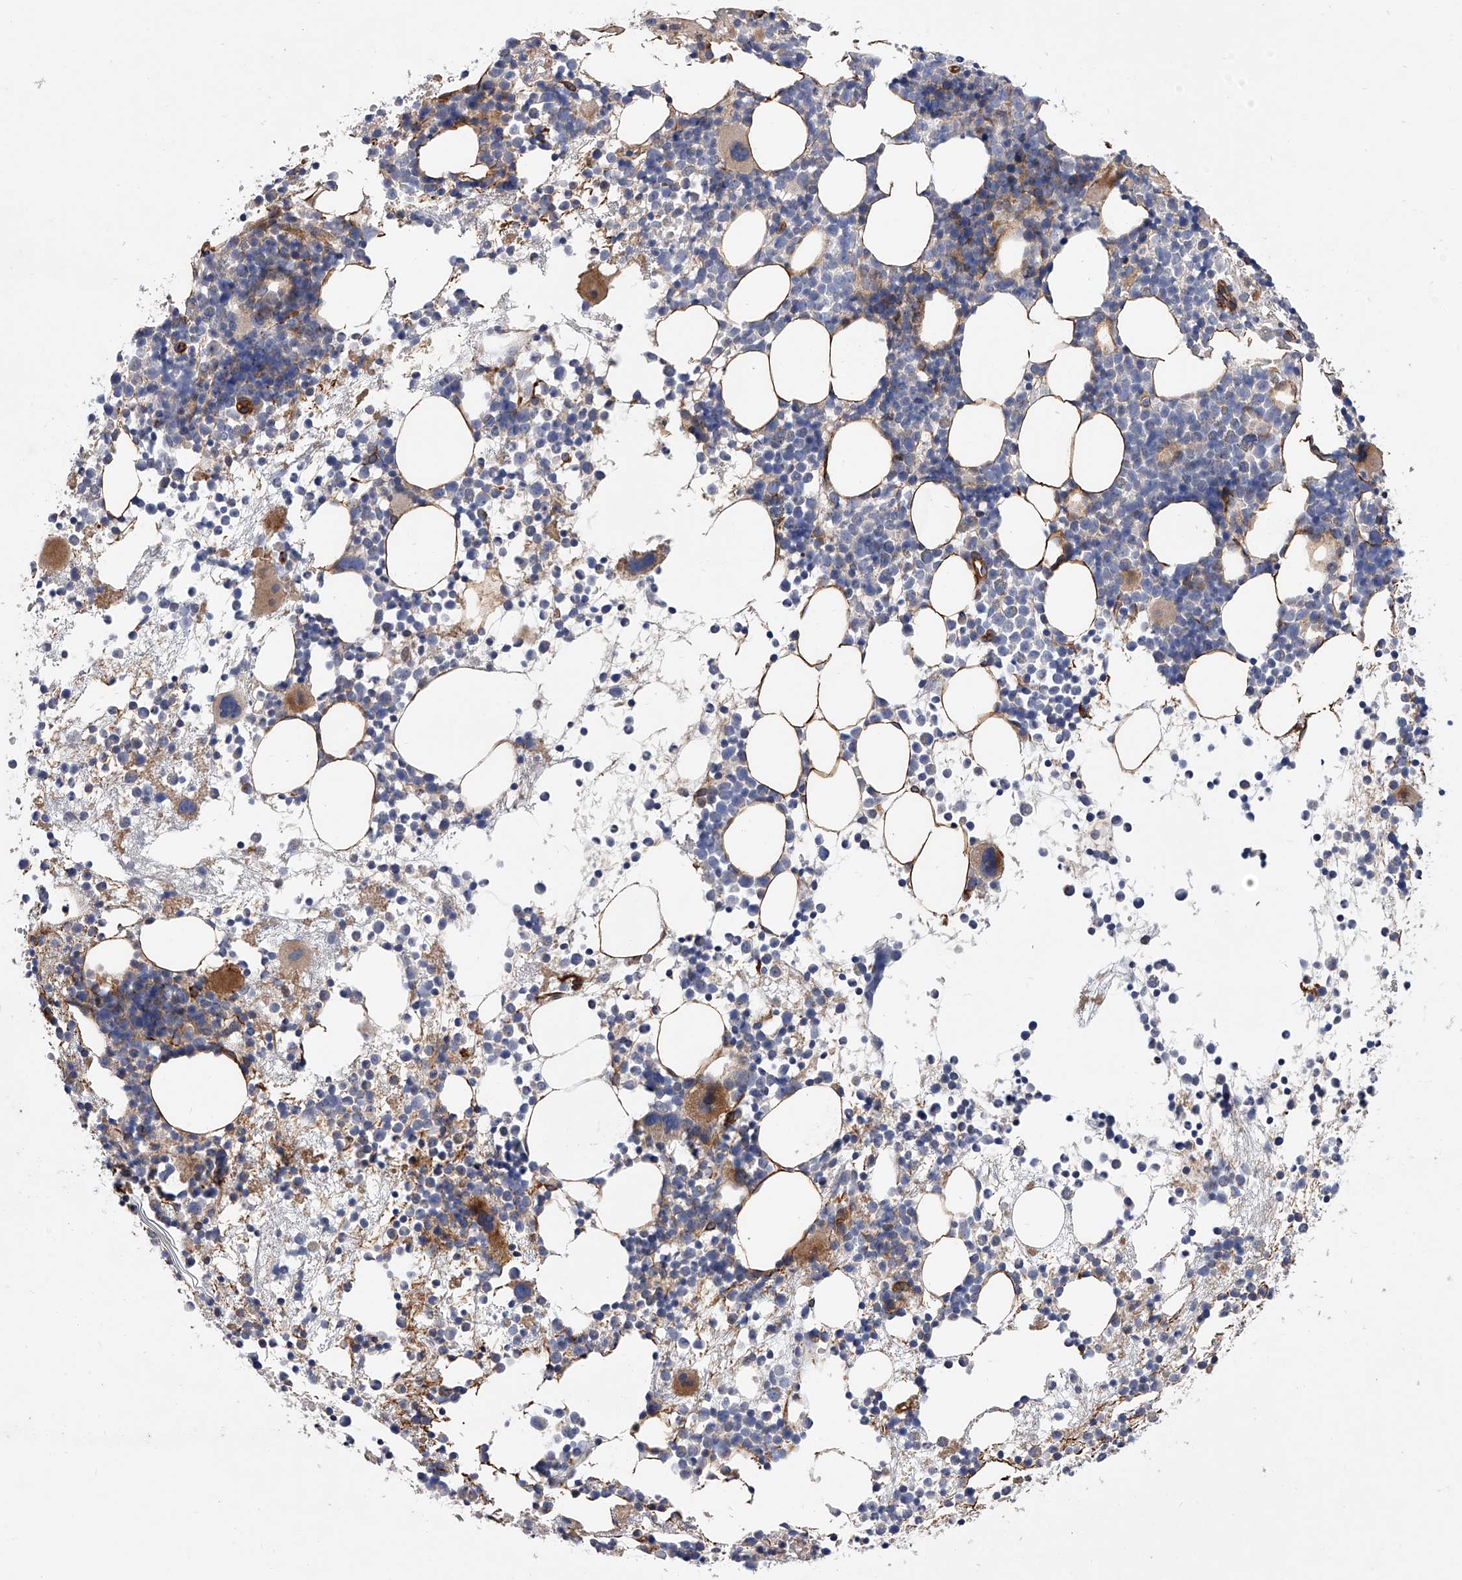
{"staining": {"intensity": "moderate", "quantity": "<25%", "location": "cytoplasmic/membranous"}, "tissue": "bone marrow", "cell_type": "Hematopoietic cells", "image_type": "normal", "snomed": [{"axis": "morphology", "description": "Normal tissue, NOS"}, {"axis": "topography", "description": "Bone marrow"}], "caption": "IHC of unremarkable human bone marrow demonstrates low levels of moderate cytoplasmic/membranous expression in approximately <25% of hematopoietic cells.", "gene": "PDSS2", "patient": {"sex": "female", "age": 57}}